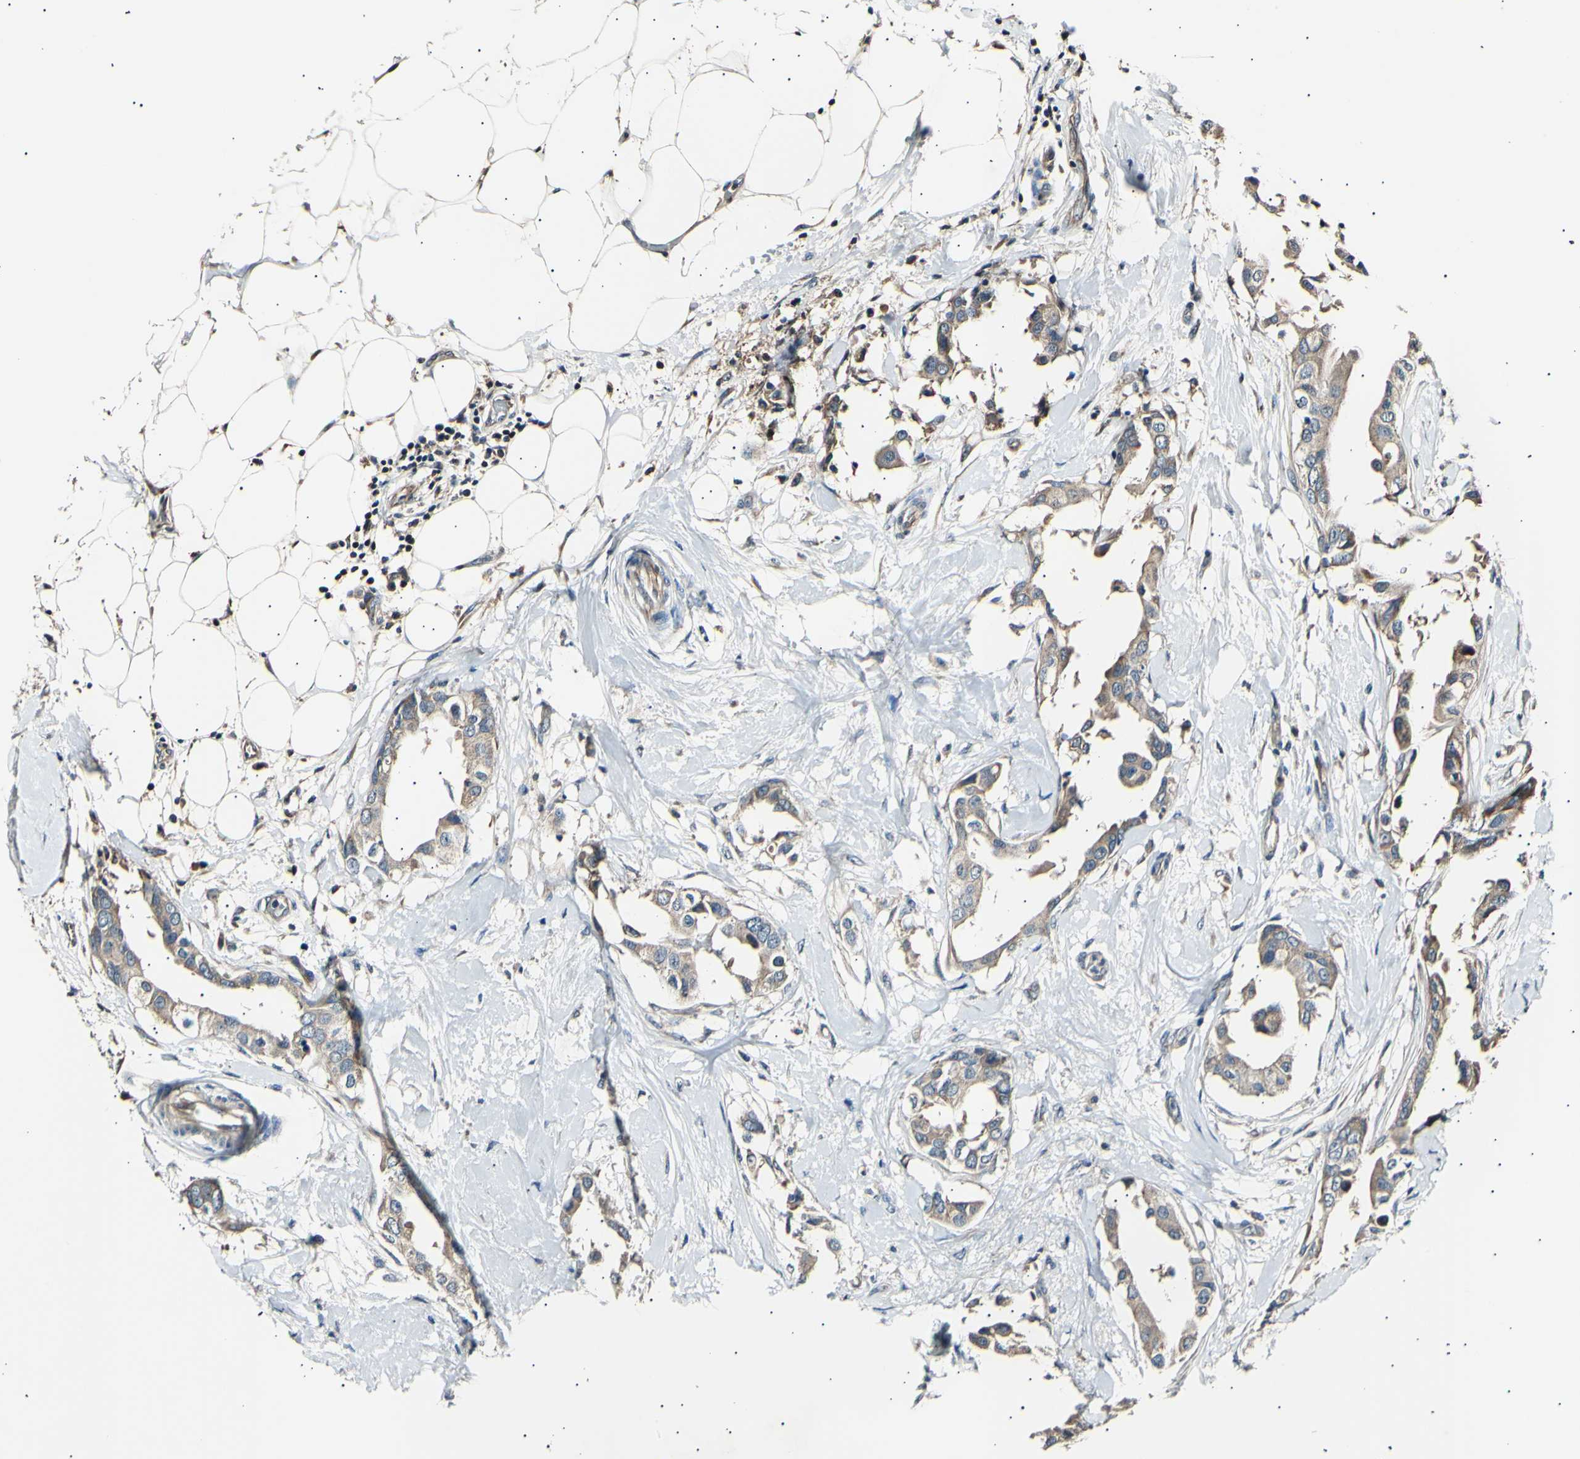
{"staining": {"intensity": "moderate", "quantity": ">75%", "location": "cytoplasmic/membranous"}, "tissue": "breast cancer", "cell_type": "Tumor cells", "image_type": "cancer", "snomed": [{"axis": "morphology", "description": "Duct carcinoma"}, {"axis": "topography", "description": "Breast"}], "caption": "Immunohistochemical staining of human breast cancer reveals medium levels of moderate cytoplasmic/membranous expression in about >75% of tumor cells.", "gene": "ITGA6", "patient": {"sex": "female", "age": 40}}